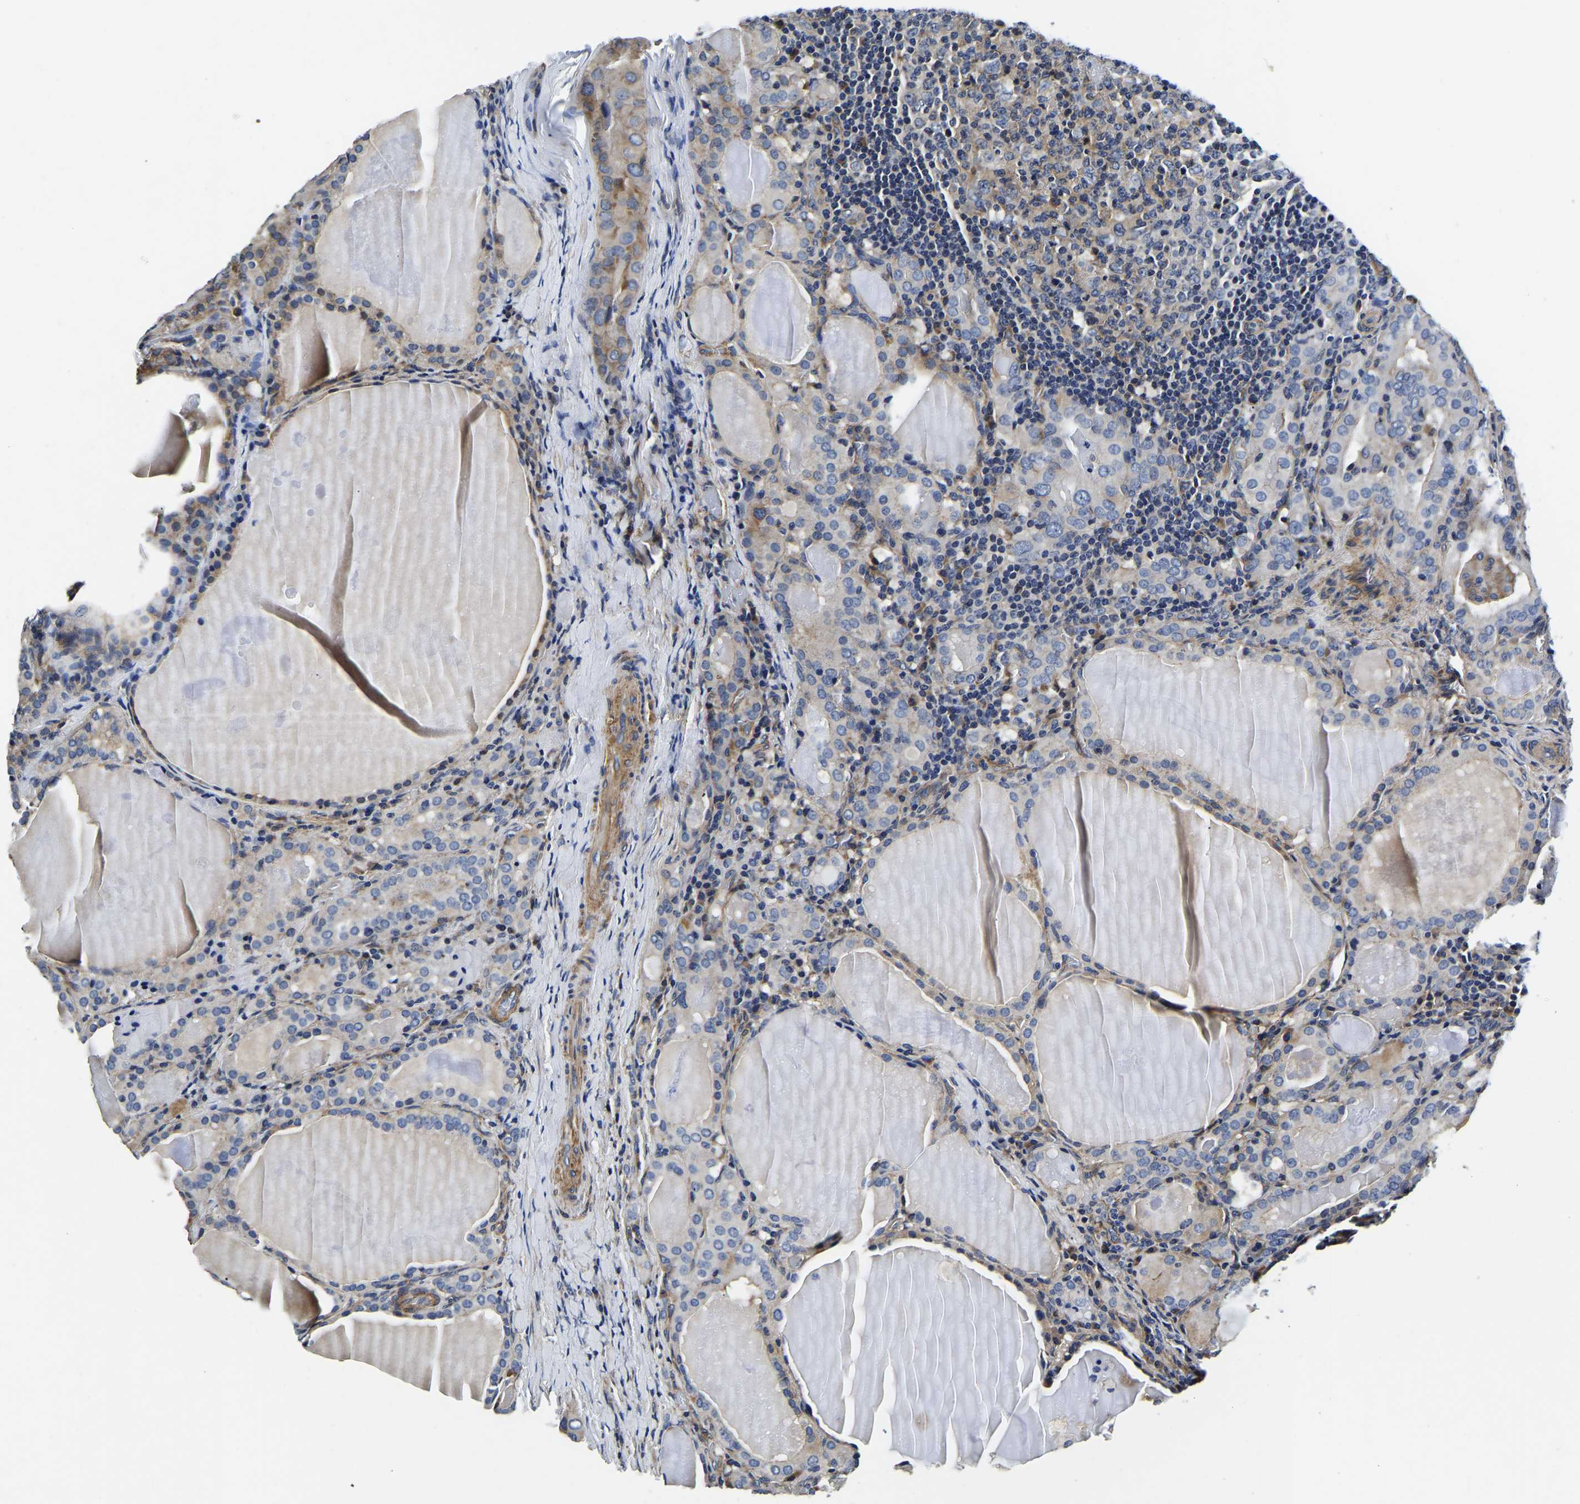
{"staining": {"intensity": "weak", "quantity": "<25%", "location": "cytoplasmic/membranous"}, "tissue": "thyroid cancer", "cell_type": "Tumor cells", "image_type": "cancer", "snomed": [{"axis": "morphology", "description": "Papillary adenocarcinoma, NOS"}, {"axis": "topography", "description": "Thyroid gland"}], "caption": "Thyroid papillary adenocarcinoma was stained to show a protein in brown. There is no significant staining in tumor cells. (Brightfield microscopy of DAB (3,3'-diaminobenzidine) immunohistochemistry at high magnification).", "gene": "KCTD17", "patient": {"sex": "female", "age": 42}}